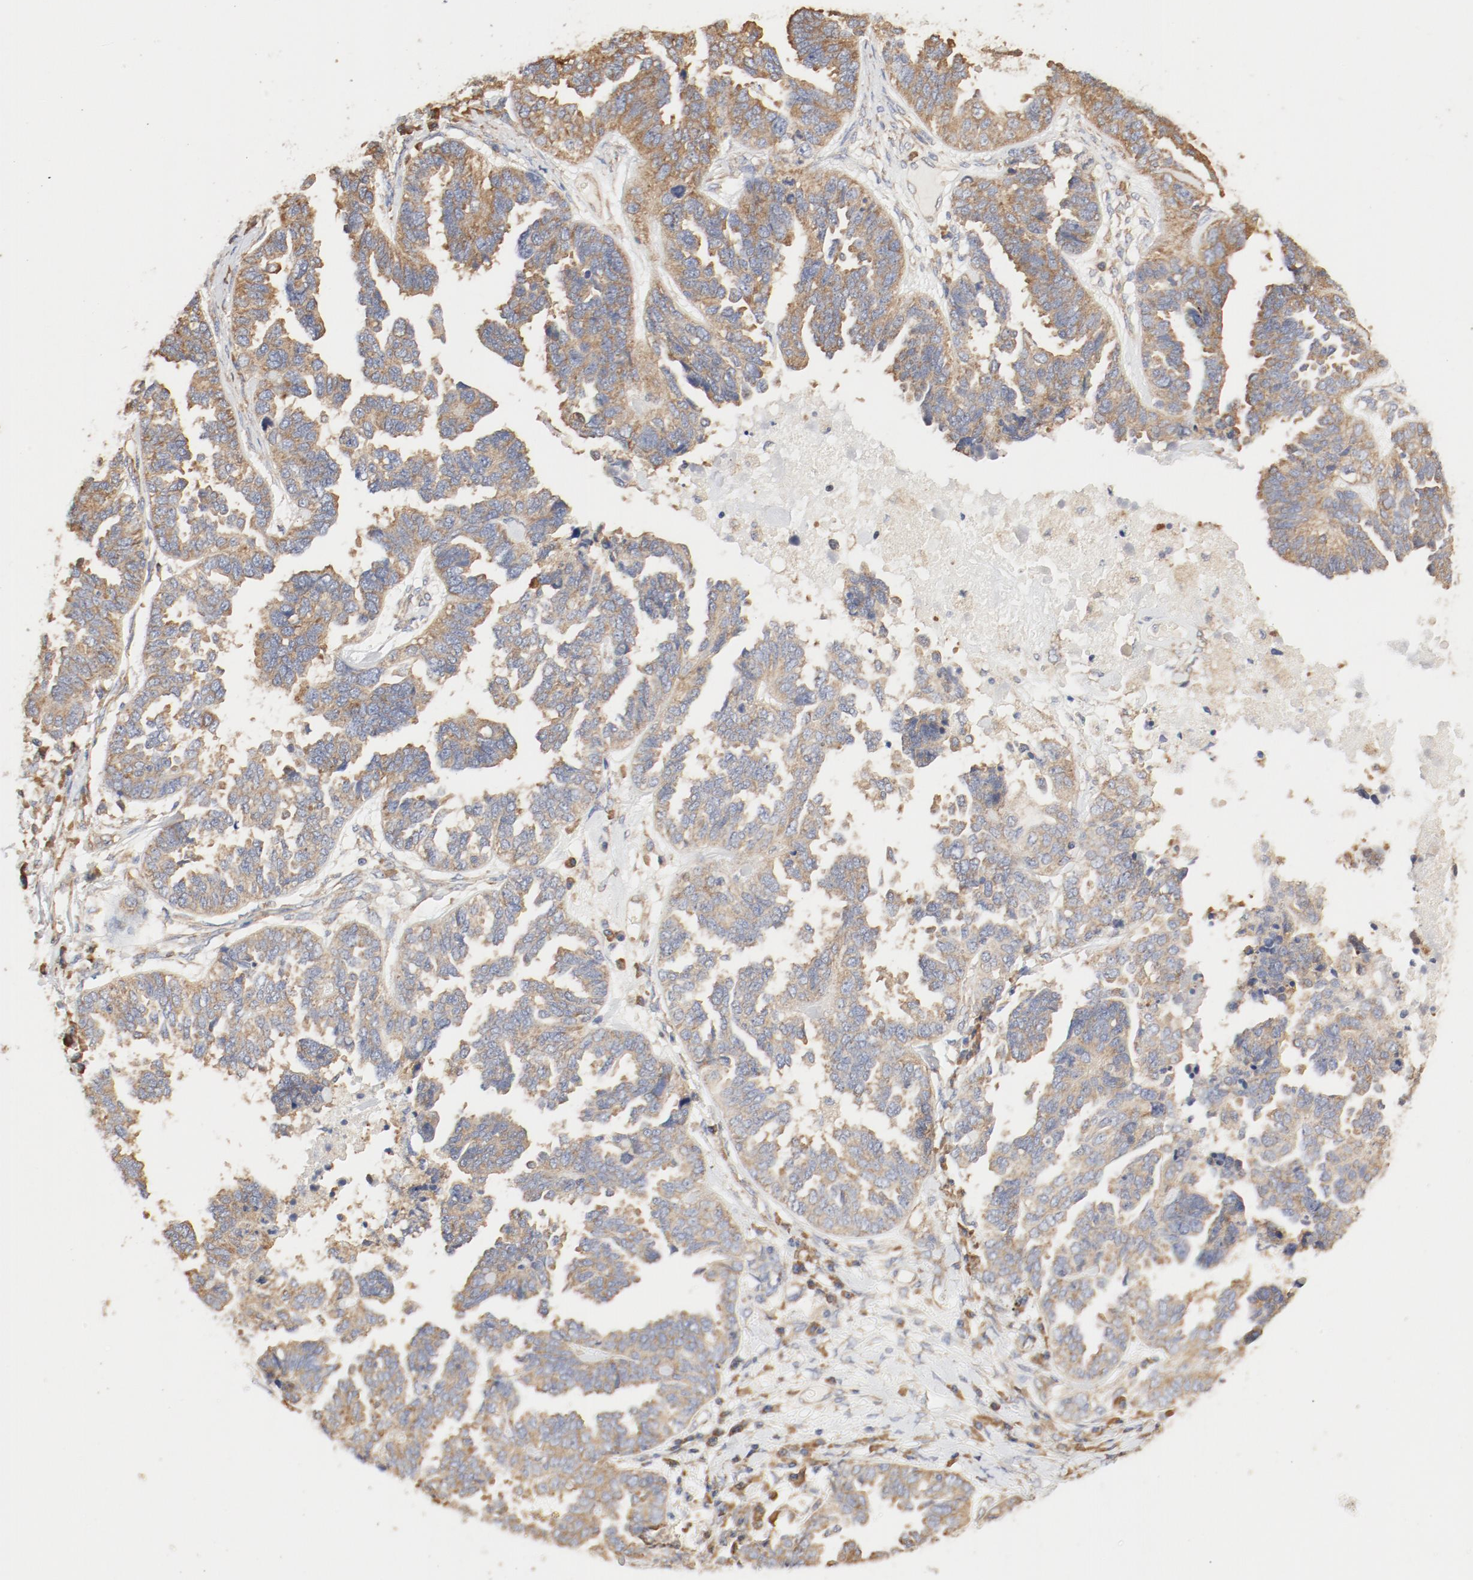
{"staining": {"intensity": "moderate", "quantity": ">75%", "location": "cytoplasmic/membranous"}, "tissue": "ovarian cancer", "cell_type": "Tumor cells", "image_type": "cancer", "snomed": [{"axis": "morphology", "description": "Cystadenocarcinoma, serous, NOS"}, {"axis": "topography", "description": "Ovary"}], "caption": "A brown stain highlights moderate cytoplasmic/membranous positivity of a protein in ovarian cancer tumor cells. The protein is stained brown, and the nuclei are stained in blue (DAB IHC with brightfield microscopy, high magnification).", "gene": "RPS6", "patient": {"sex": "female", "age": 82}}